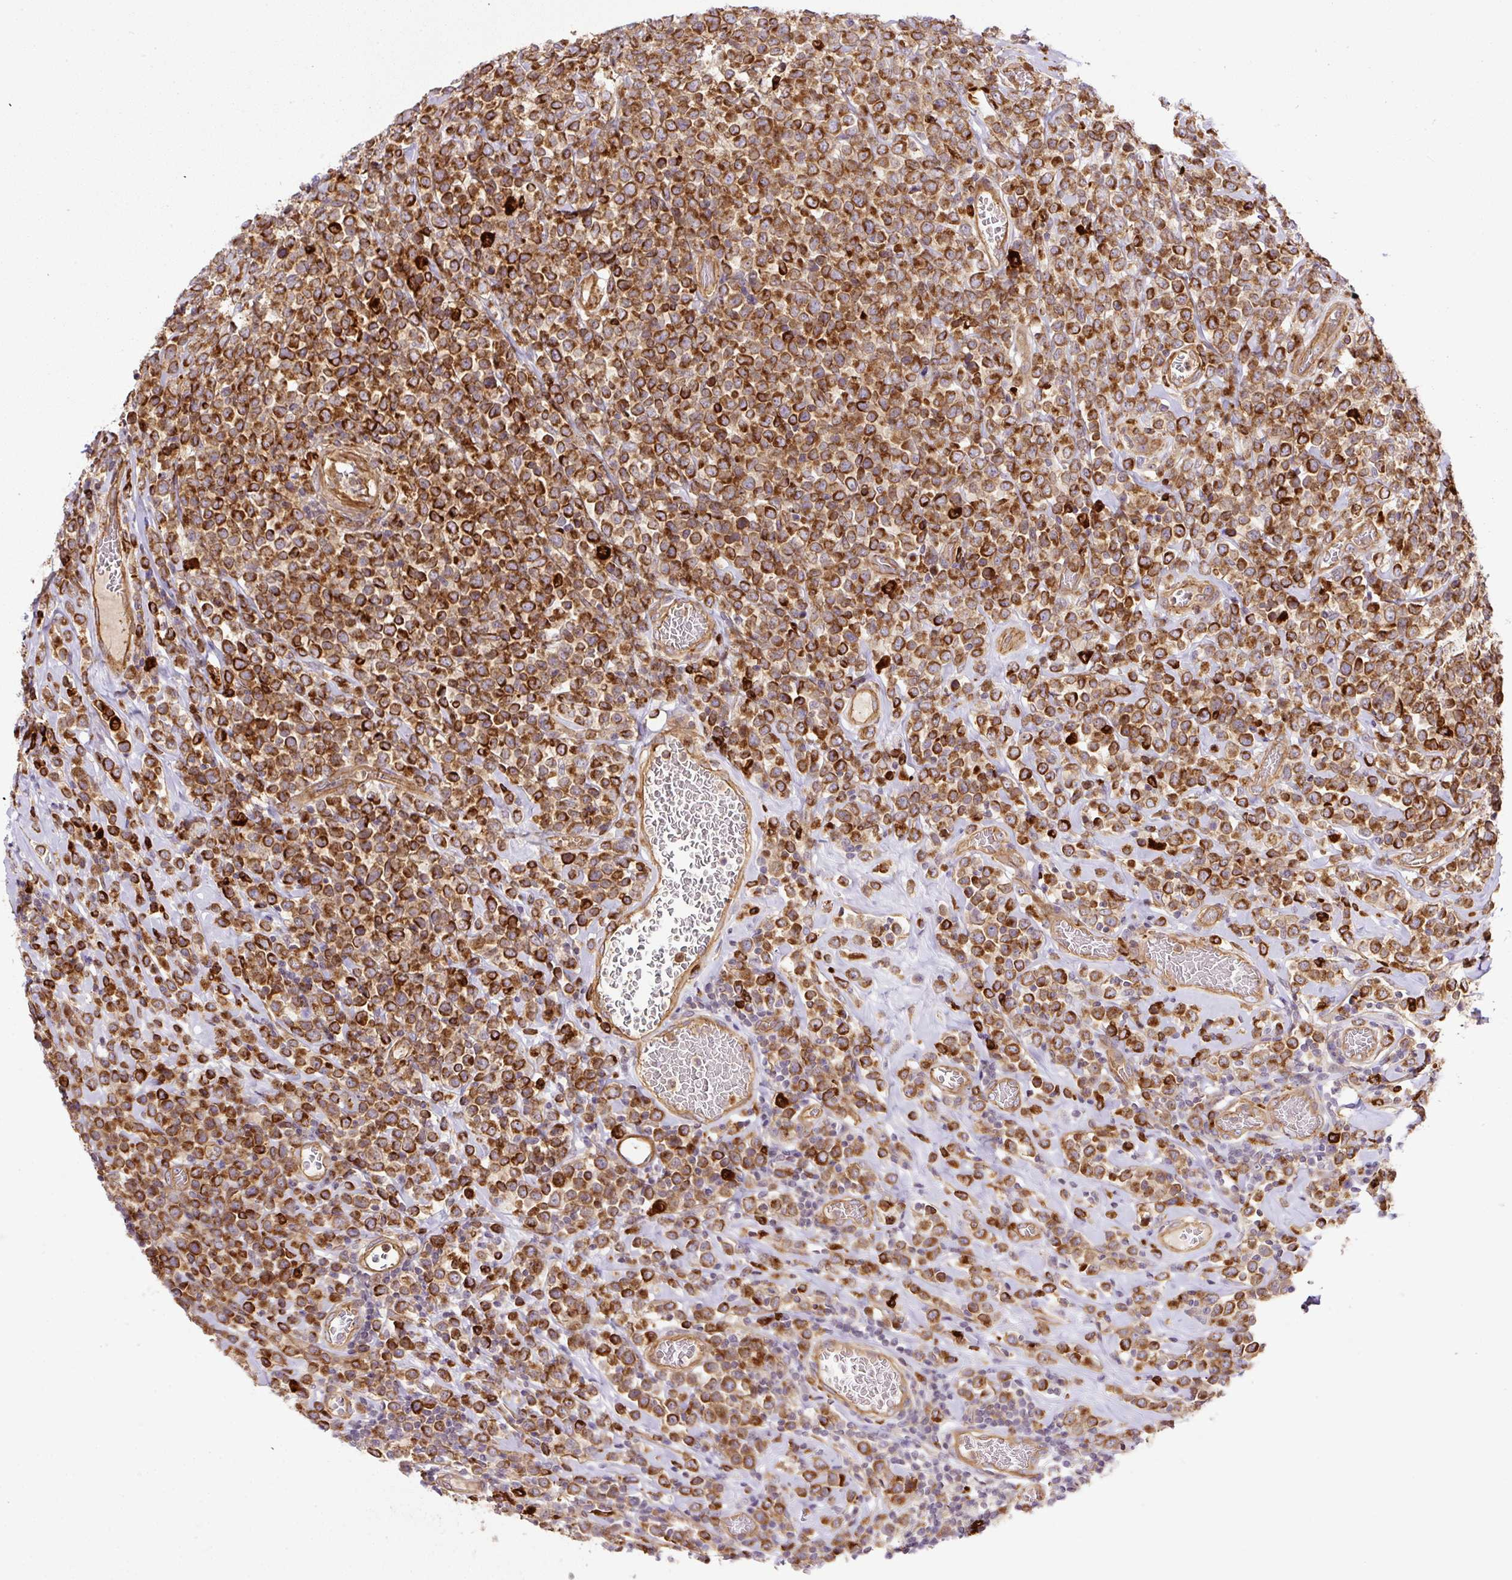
{"staining": {"intensity": "strong", "quantity": ">75%", "location": "cytoplasmic/membranous"}, "tissue": "lymphoma", "cell_type": "Tumor cells", "image_type": "cancer", "snomed": [{"axis": "morphology", "description": "Malignant lymphoma, non-Hodgkin's type, High grade"}, {"axis": "topography", "description": "Soft tissue"}], "caption": "Immunohistochemical staining of lymphoma reveals high levels of strong cytoplasmic/membranous protein positivity in about >75% of tumor cells. (Brightfield microscopy of DAB IHC at high magnification).", "gene": "B3GALT5", "patient": {"sex": "female", "age": 56}}